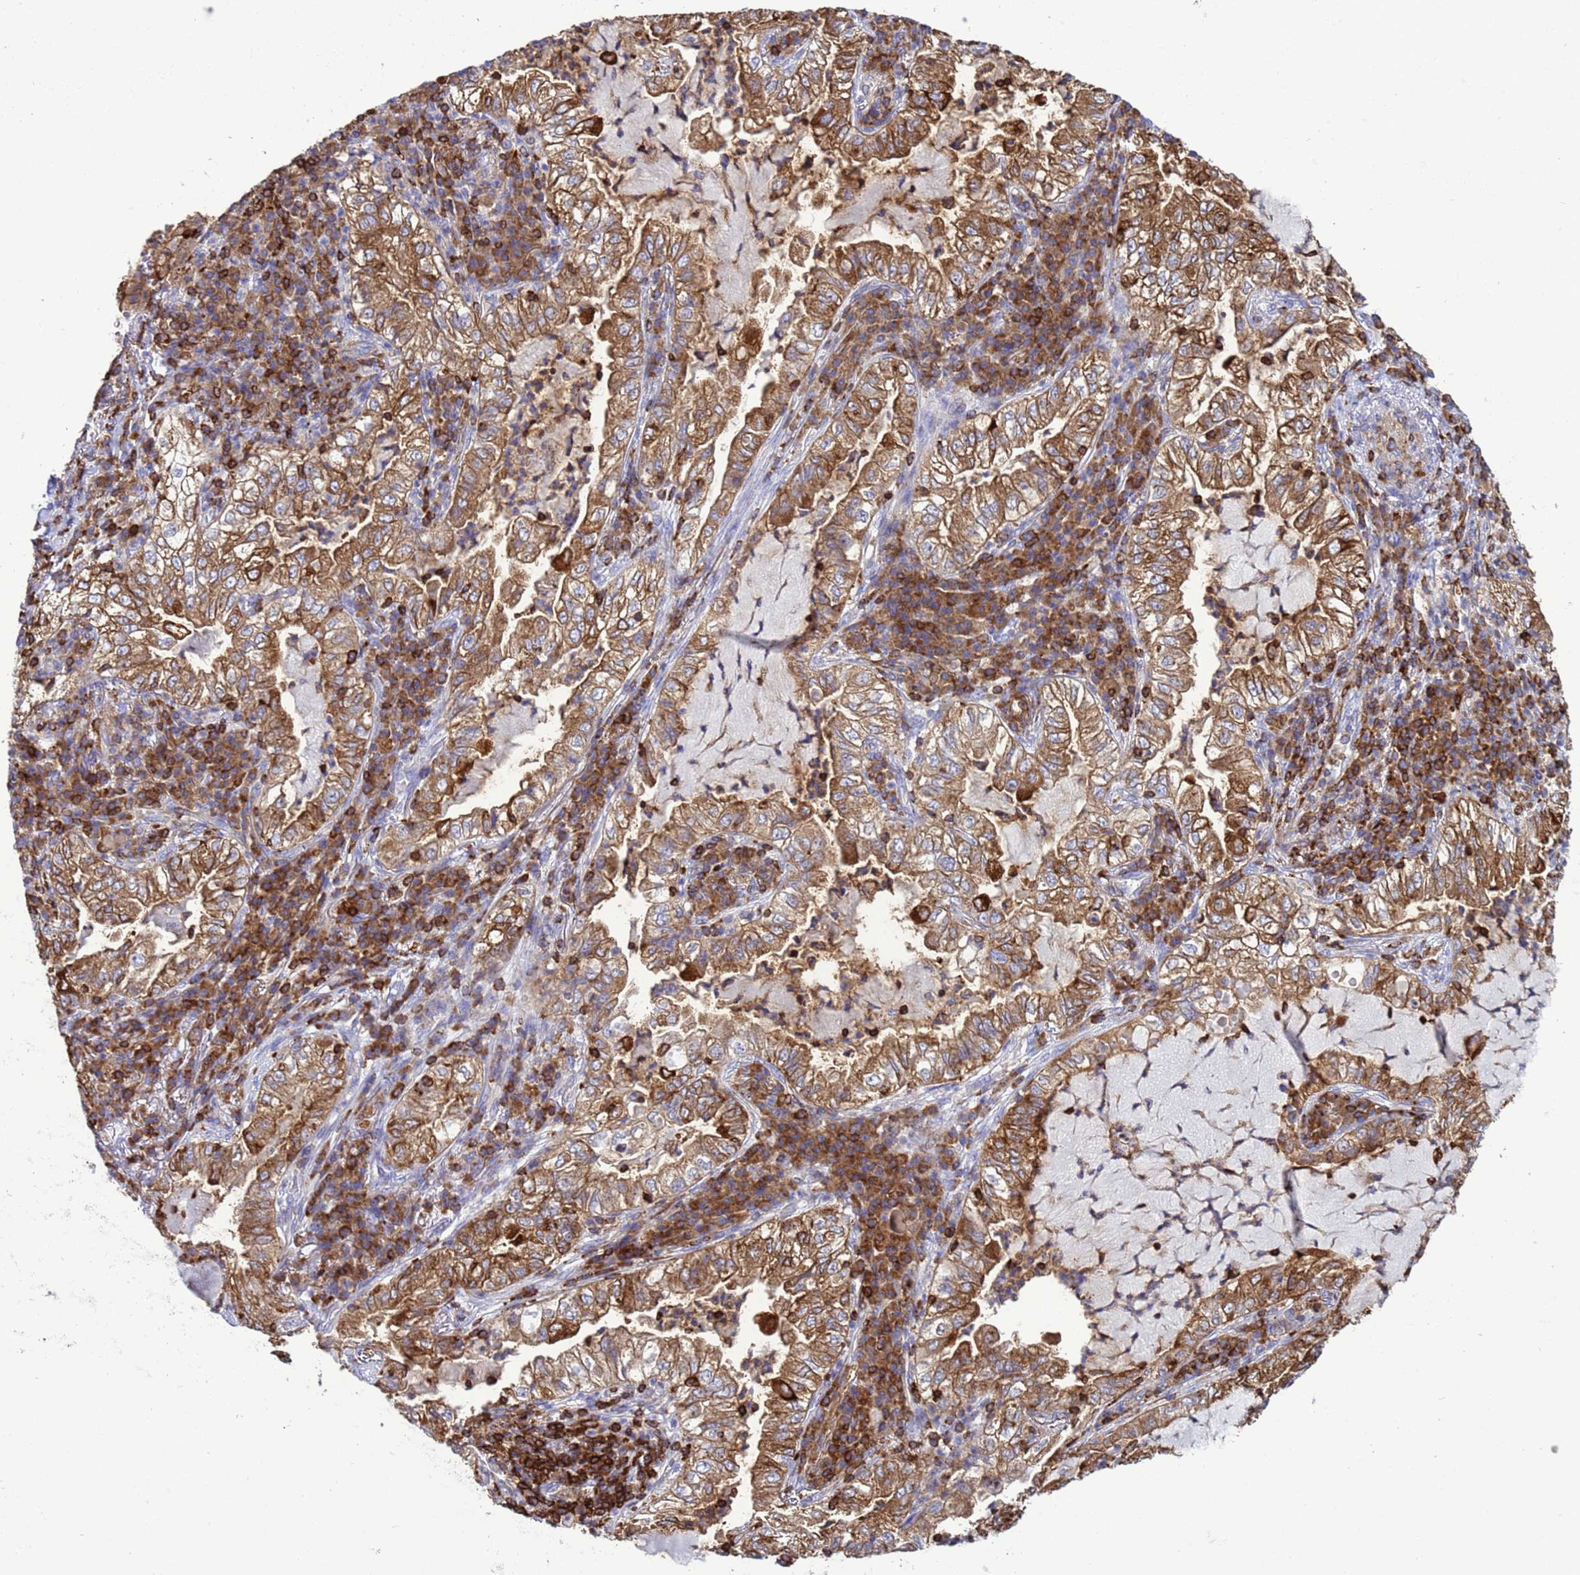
{"staining": {"intensity": "moderate", "quantity": ">75%", "location": "cytoplasmic/membranous"}, "tissue": "lung cancer", "cell_type": "Tumor cells", "image_type": "cancer", "snomed": [{"axis": "morphology", "description": "Adenocarcinoma, NOS"}, {"axis": "topography", "description": "Lung"}], "caption": "Lung adenocarcinoma was stained to show a protein in brown. There is medium levels of moderate cytoplasmic/membranous positivity in about >75% of tumor cells.", "gene": "EZR", "patient": {"sex": "female", "age": 73}}